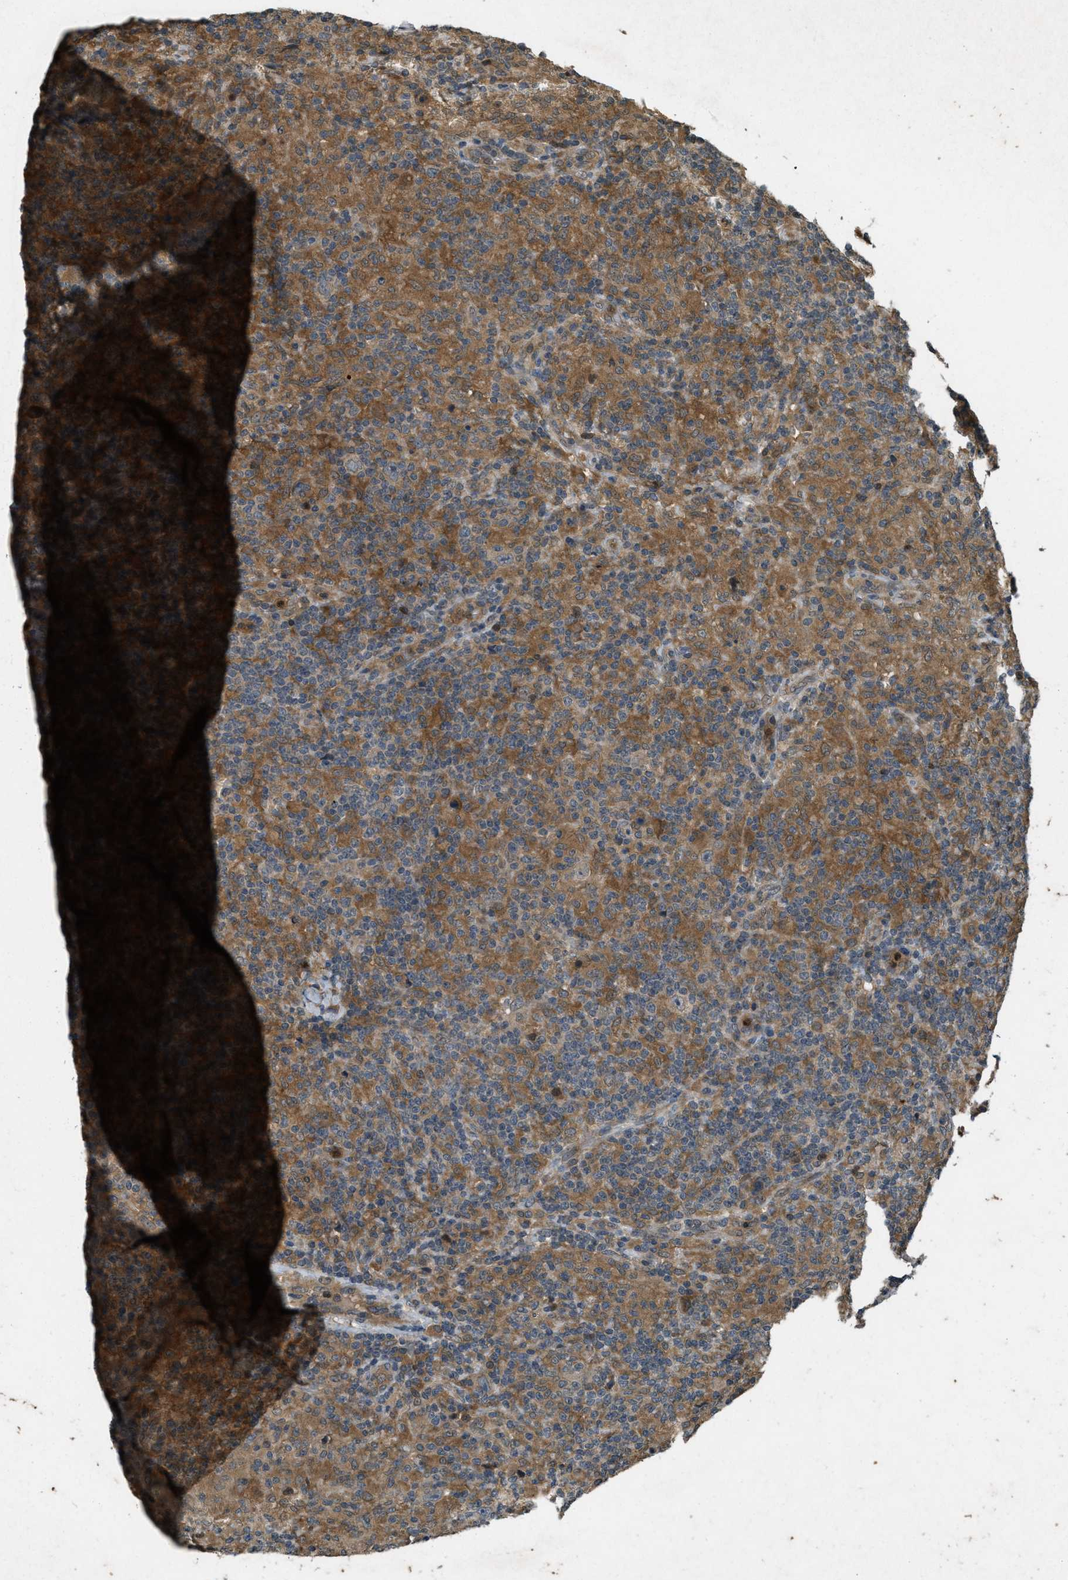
{"staining": {"intensity": "weak", "quantity": "25%-75%", "location": "cytoplasmic/membranous"}, "tissue": "lymphoma", "cell_type": "Tumor cells", "image_type": "cancer", "snomed": [{"axis": "morphology", "description": "Hodgkin's disease, NOS"}, {"axis": "topography", "description": "Lymph node"}], "caption": "Hodgkin's disease stained with immunohistochemistry displays weak cytoplasmic/membranous positivity in about 25%-75% of tumor cells.", "gene": "ATG7", "patient": {"sex": "male", "age": 70}}